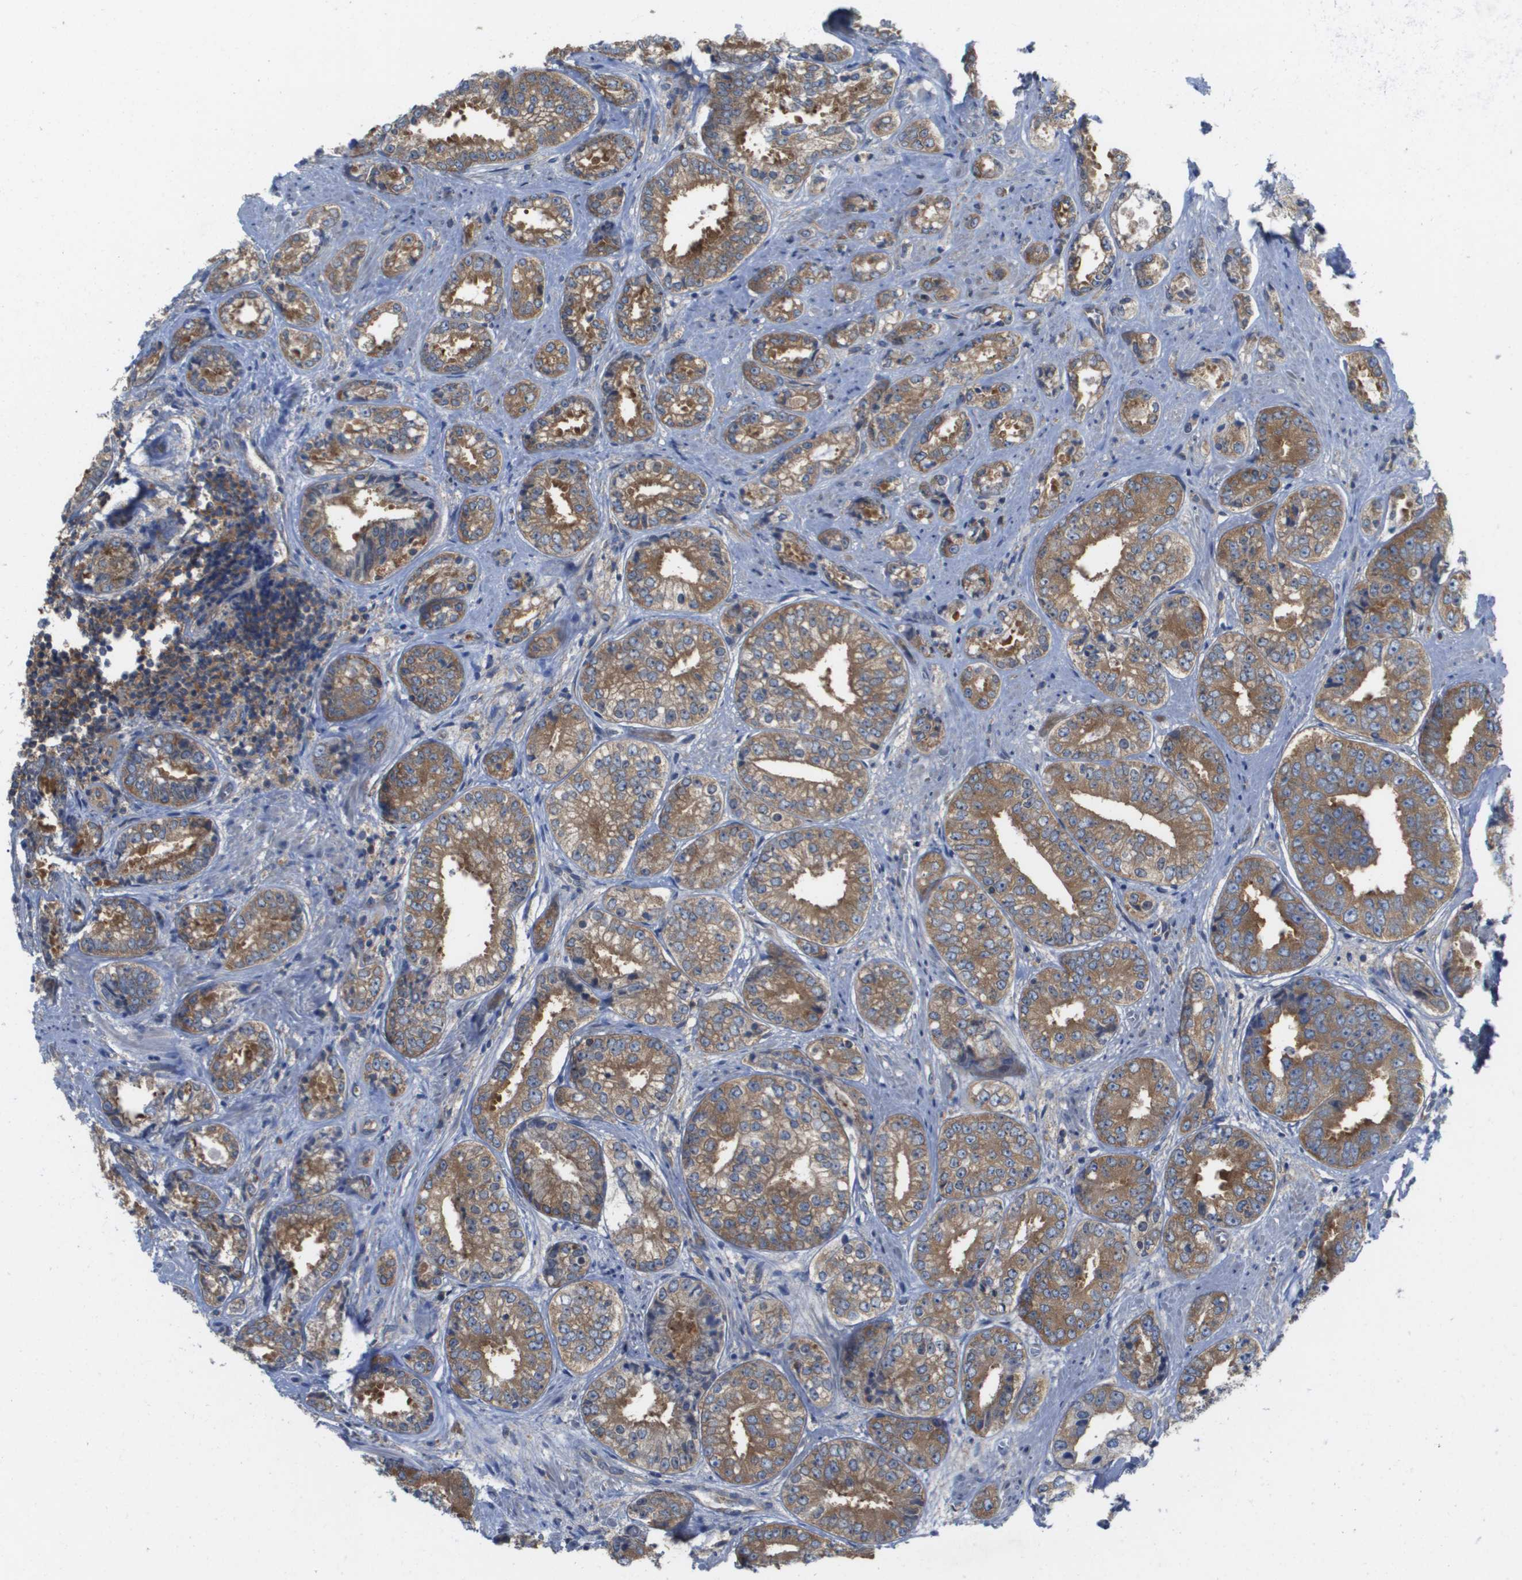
{"staining": {"intensity": "moderate", "quantity": ">75%", "location": "cytoplasmic/membranous"}, "tissue": "prostate cancer", "cell_type": "Tumor cells", "image_type": "cancer", "snomed": [{"axis": "morphology", "description": "Adenocarcinoma, High grade"}, {"axis": "topography", "description": "Prostate"}], "caption": "Prostate cancer (high-grade adenocarcinoma) tissue displays moderate cytoplasmic/membranous staining in about >75% of tumor cells", "gene": "EIF4G2", "patient": {"sex": "male", "age": 61}}